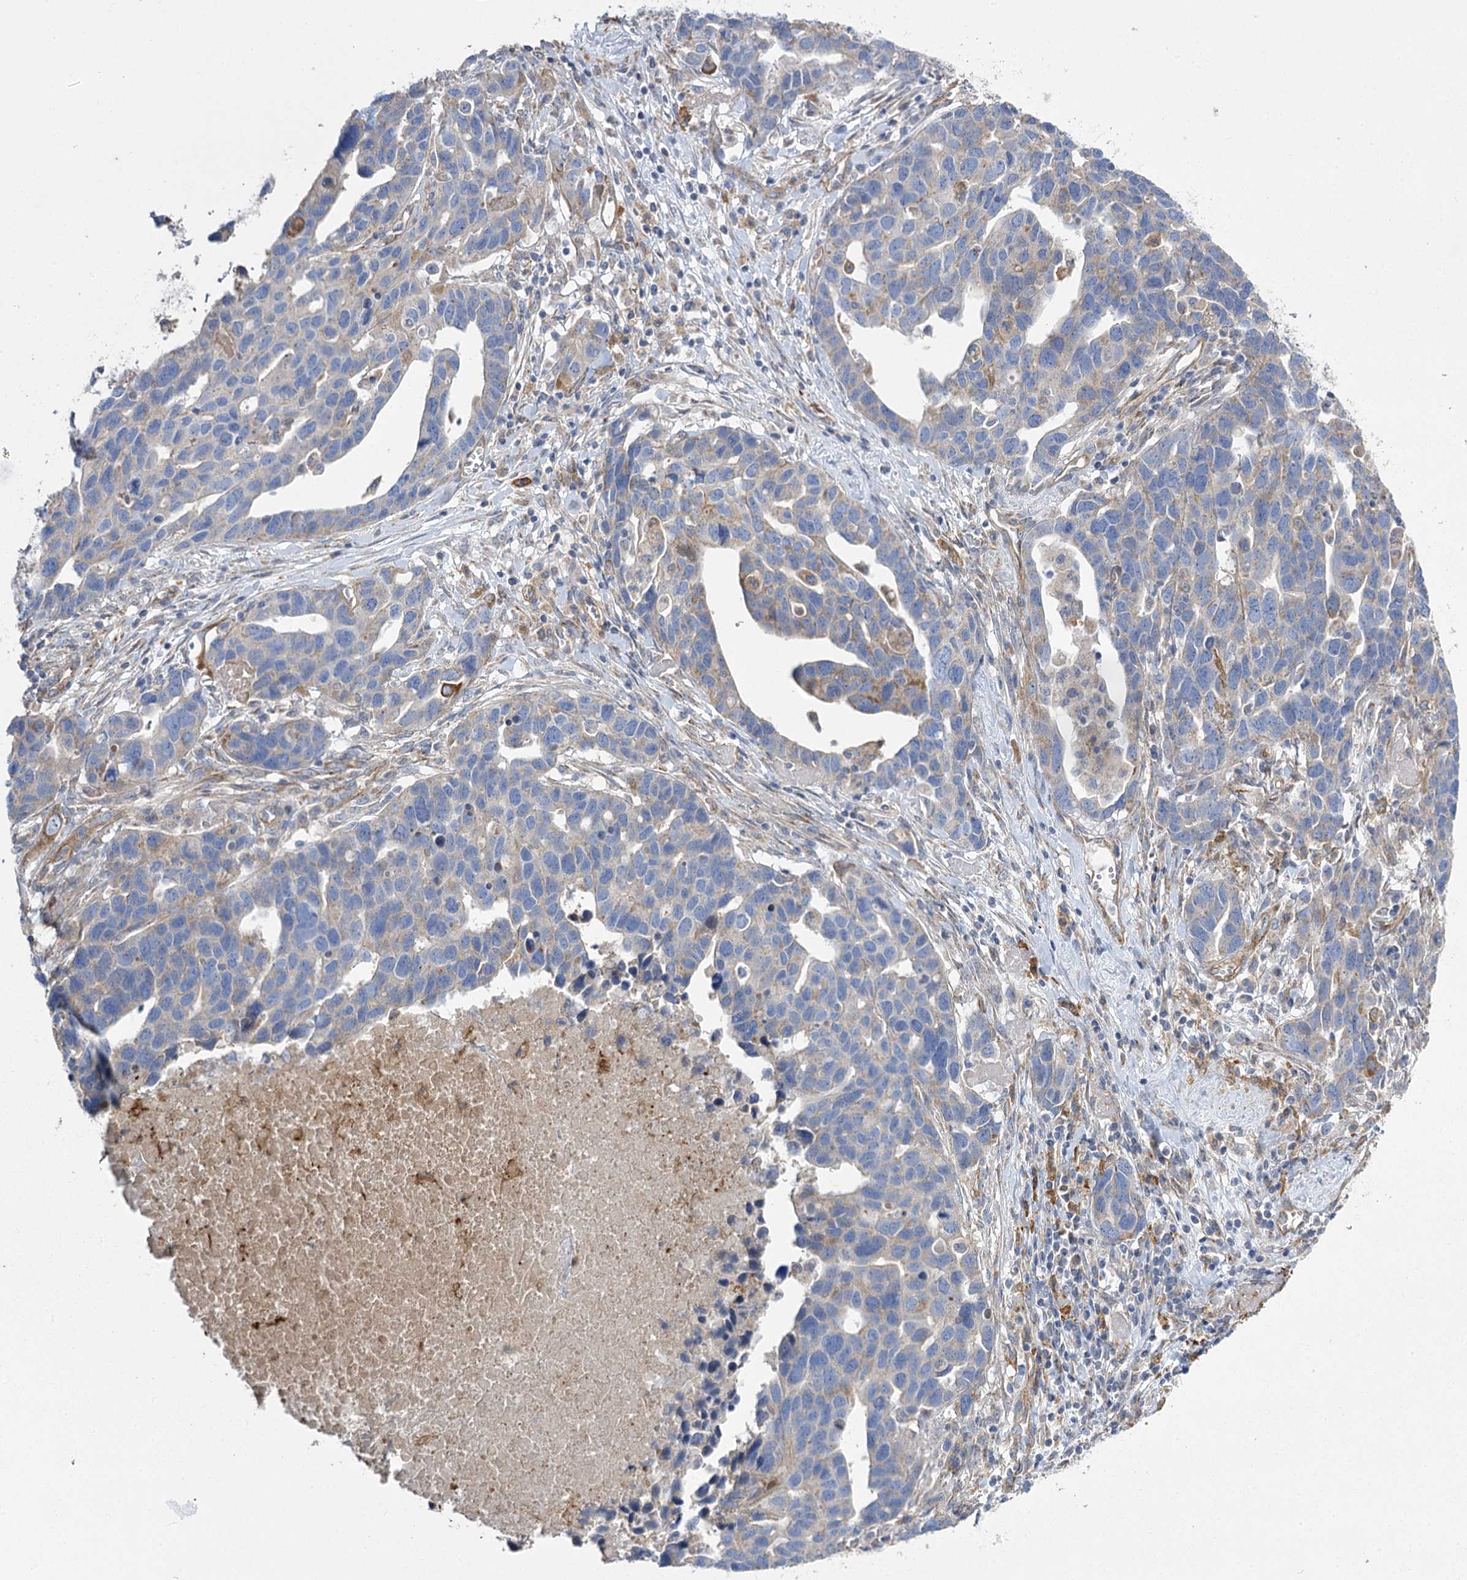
{"staining": {"intensity": "negative", "quantity": "none", "location": "none"}, "tissue": "ovarian cancer", "cell_type": "Tumor cells", "image_type": "cancer", "snomed": [{"axis": "morphology", "description": "Cystadenocarcinoma, serous, NOS"}, {"axis": "topography", "description": "Ovary"}], "caption": "Immunohistochemistry (IHC) photomicrograph of neoplastic tissue: human serous cystadenocarcinoma (ovarian) stained with DAB (3,3'-diaminobenzidine) exhibits no significant protein expression in tumor cells.", "gene": "RMDN2", "patient": {"sex": "female", "age": 54}}